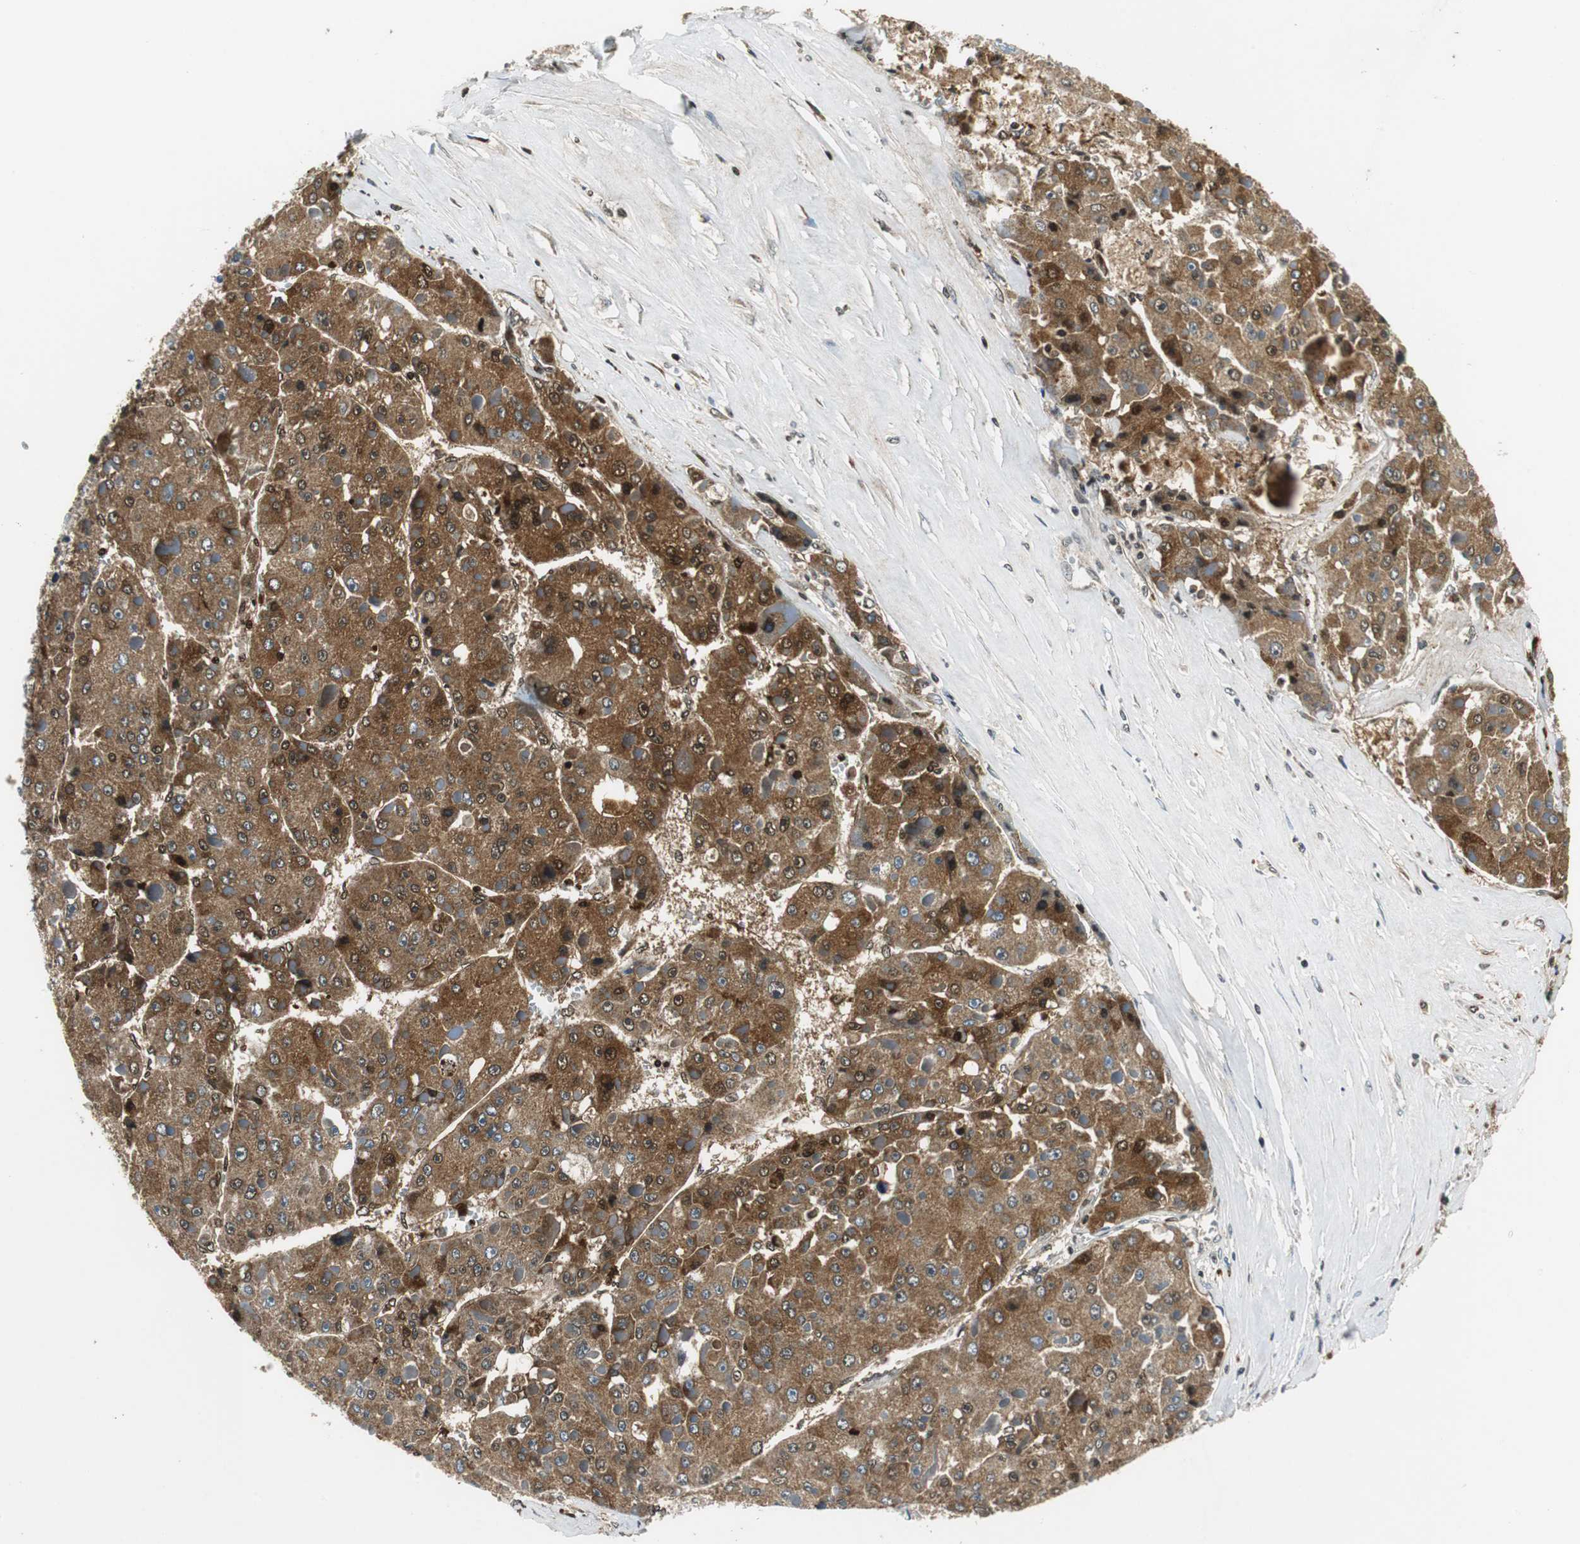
{"staining": {"intensity": "moderate", "quantity": ">75%", "location": "cytoplasmic/membranous,nuclear"}, "tissue": "liver cancer", "cell_type": "Tumor cells", "image_type": "cancer", "snomed": [{"axis": "morphology", "description": "Carcinoma, Hepatocellular, NOS"}, {"axis": "topography", "description": "Liver"}], "caption": "Protein positivity by immunohistochemistry exhibits moderate cytoplasmic/membranous and nuclear staining in about >75% of tumor cells in liver hepatocellular carcinoma.", "gene": "ORM1", "patient": {"sex": "female", "age": 73}}